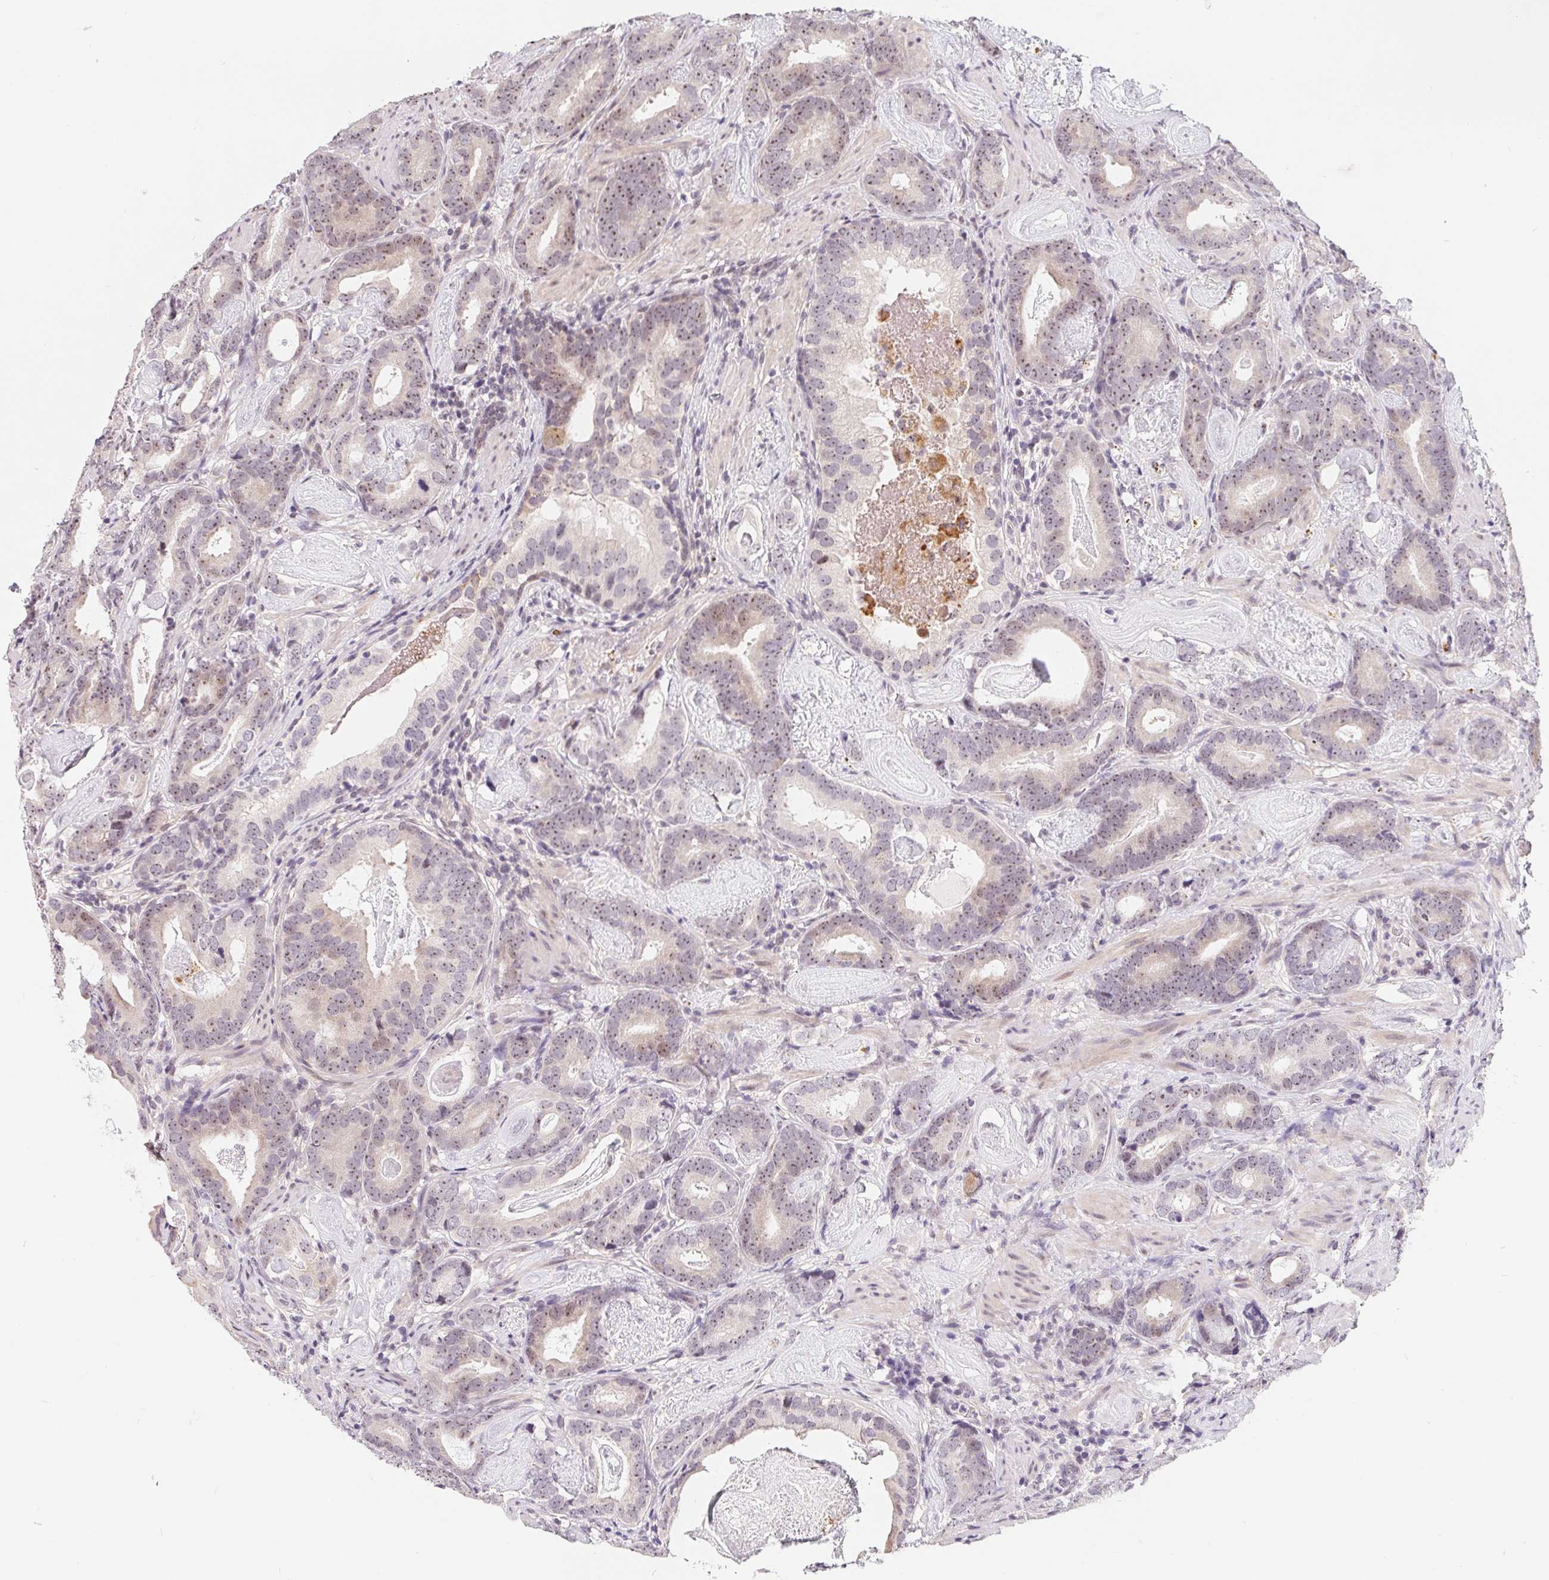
{"staining": {"intensity": "weak", "quantity": "25%-75%", "location": "nuclear"}, "tissue": "prostate cancer", "cell_type": "Tumor cells", "image_type": "cancer", "snomed": [{"axis": "morphology", "description": "Adenocarcinoma, Low grade"}, {"axis": "topography", "description": "Prostate and seminal vesicle, NOS"}], "caption": "Protein expression analysis of human low-grade adenocarcinoma (prostate) reveals weak nuclear expression in approximately 25%-75% of tumor cells. Using DAB (3,3'-diaminobenzidine) (brown) and hematoxylin (blue) stains, captured at high magnification using brightfield microscopy.", "gene": "LCA5L", "patient": {"sex": "male", "age": 71}}